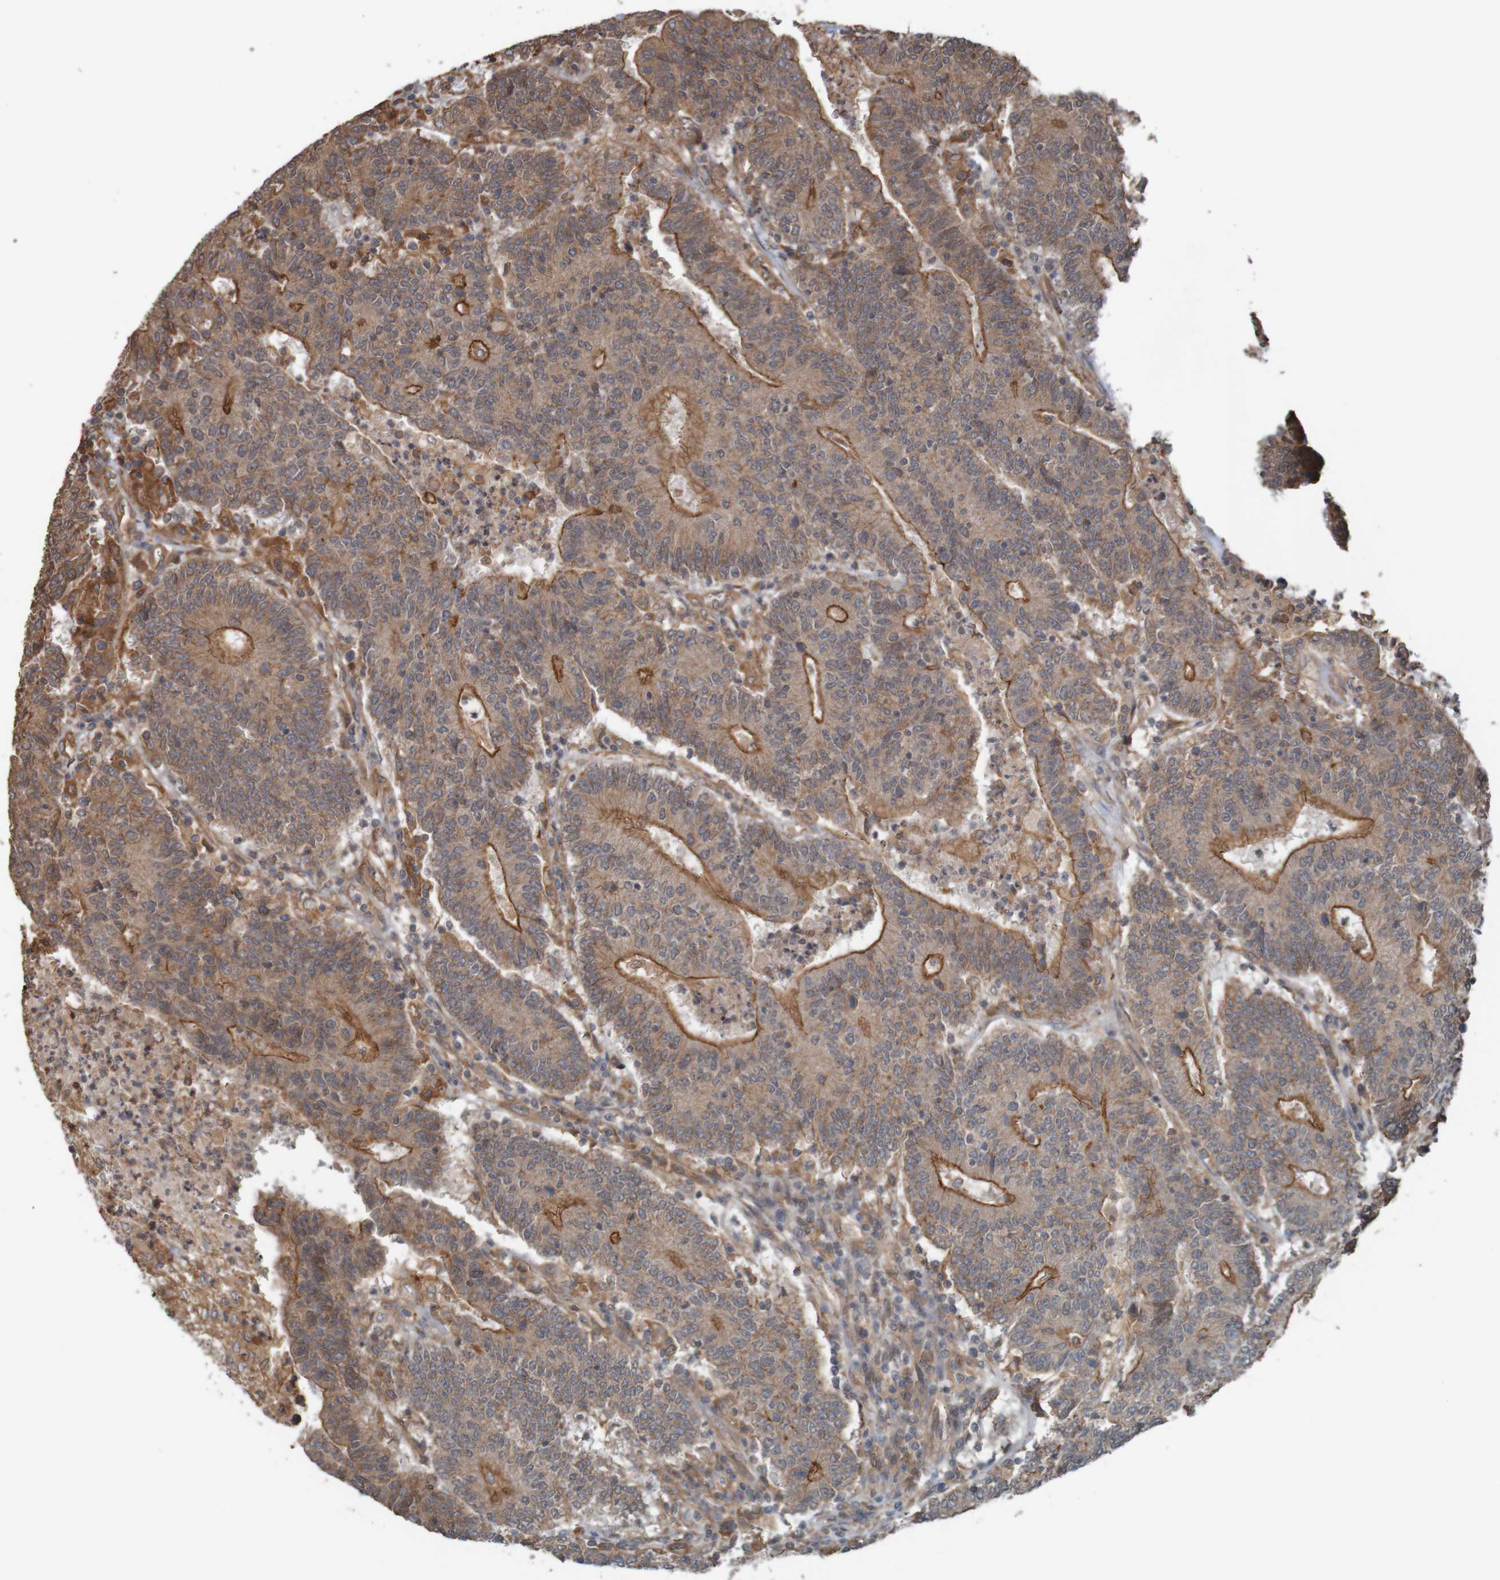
{"staining": {"intensity": "moderate", "quantity": ">75%", "location": "cytoplasmic/membranous"}, "tissue": "colorectal cancer", "cell_type": "Tumor cells", "image_type": "cancer", "snomed": [{"axis": "morphology", "description": "Normal tissue, NOS"}, {"axis": "morphology", "description": "Adenocarcinoma, NOS"}, {"axis": "topography", "description": "Colon"}], "caption": "This histopathology image reveals colorectal cancer (adenocarcinoma) stained with immunohistochemistry (IHC) to label a protein in brown. The cytoplasmic/membranous of tumor cells show moderate positivity for the protein. Nuclei are counter-stained blue.", "gene": "ARHGEF11", "patient": {"sex": "female", "age": 75}}